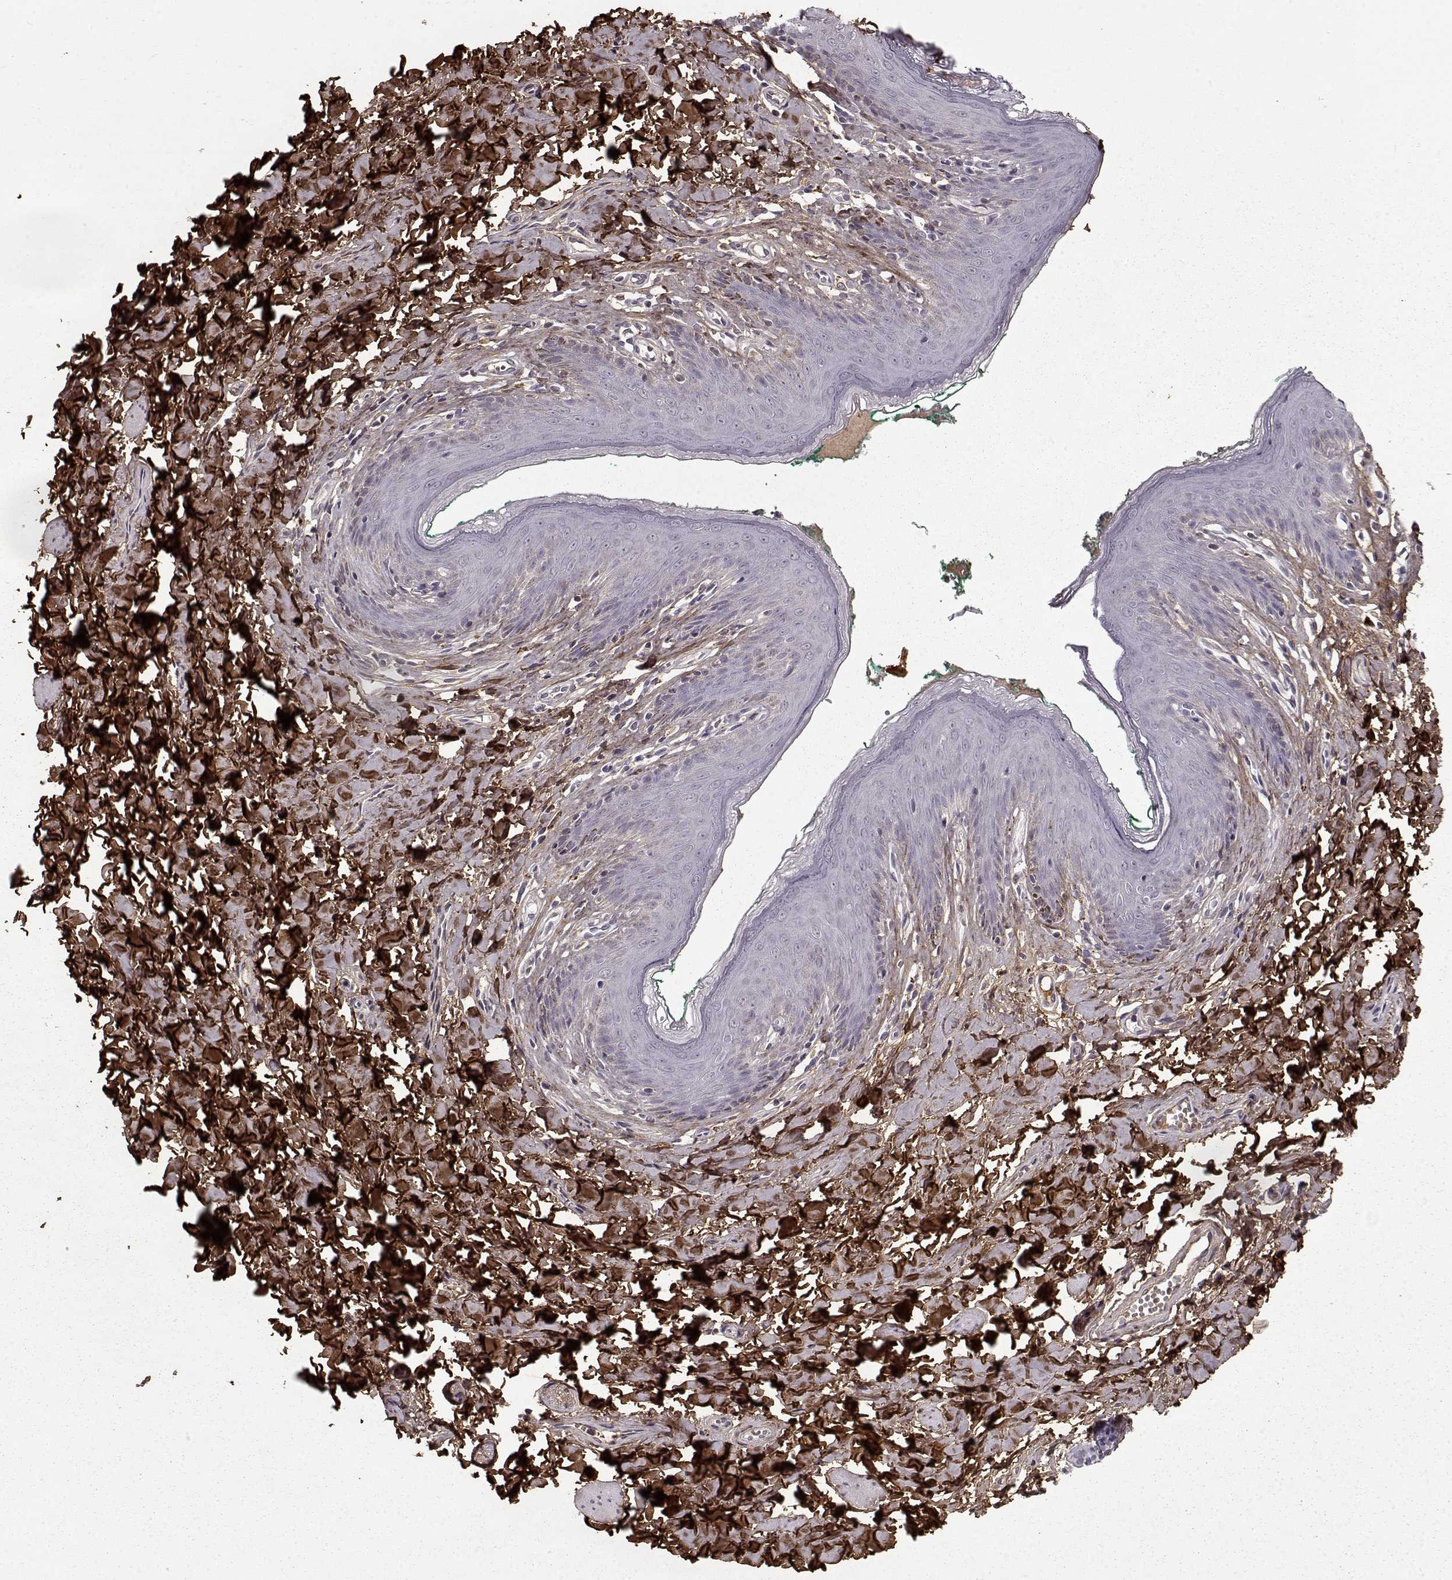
{"staining": {"intensity": "negative", "quantity": "none", "location": "none"}, "tissue": "skin", "cell_type": "Epidermal cells", "image_type": "normal", "snomed": [{"axis": "morphology", "description": "Normal tissue, NOS"}, {"axis": "topography", "description": "Vulva"}], "caption": "IHC of benign human skin reveals no staining in epidermal cells.", "gene": "LUM", "patient": {"sex": "female", "age": 66}}